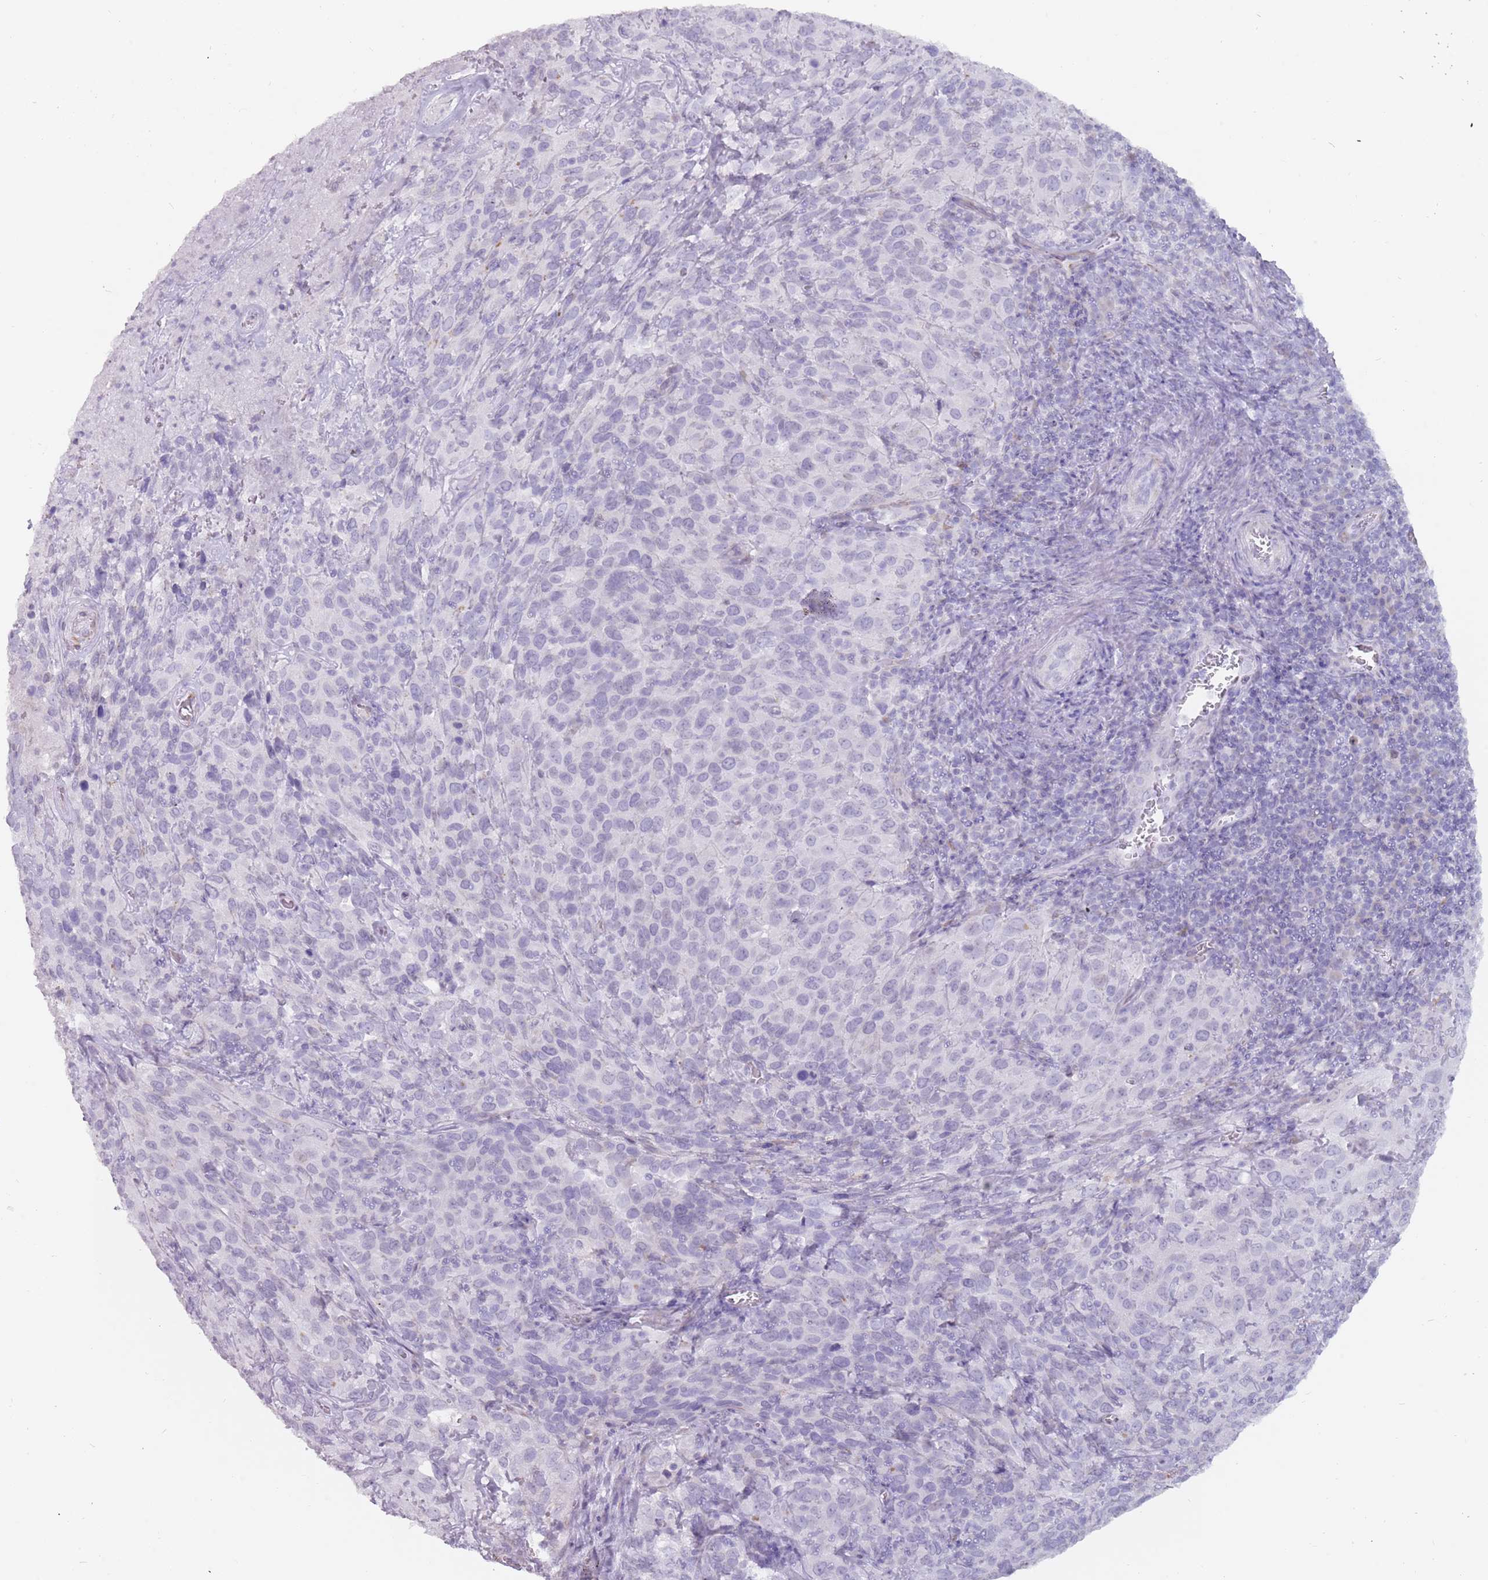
{"staining": {"intensity": "negative", "quantity": "none", "location": "none"}, "tissue": "cervical cancer", "cell_type": "Tumor cells", "image_type": "cancer", "snomed": [{"axis": "morphology", "description": "Squamous cell carcinoma, NOS"}, {"axis": "topography", "description": "Cervix"}], "caption": "Tumor cells show no significant protein positivity in cervical cancer. (DAB (3,3'-diaminobenzidine) immunohistochemistry (IHC) visualized using brightfield microscopy, high magnification).", "gene": "DDX4", "patient": {"sex": "female", "age": 51}}